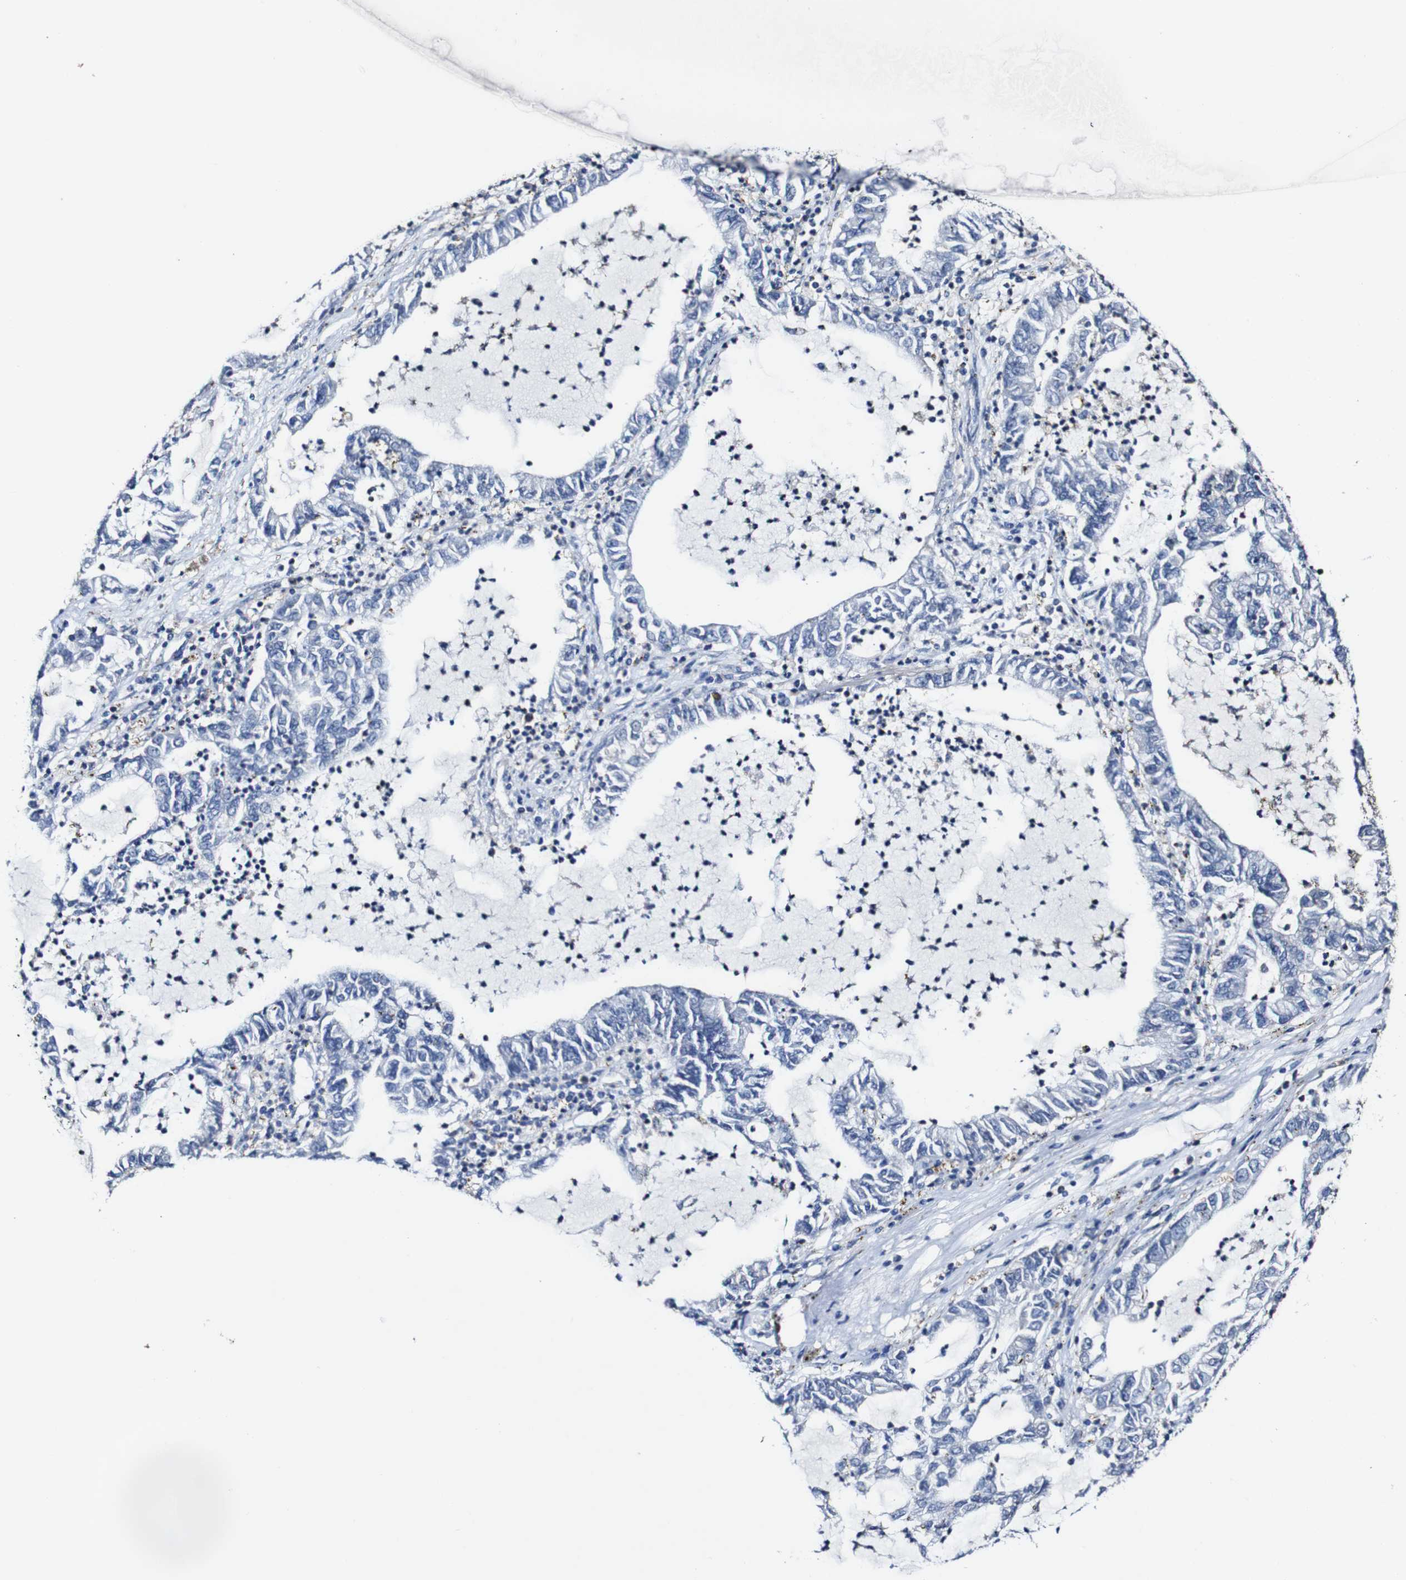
{"staining": {"intensity": "negative", "quantity": "none", "location": "none"}, "tissue": "lung cancer", "cell_type": "Tumor cells", "image_type": "cancer", "snomed": [{"axis": "morphology", "description": "Adenocarcinoma, NOS"}, {"axis": "topography", "description": "Lung"}], "caption": "A photomicrograph of human lung cancer (adenocarcinoma) is negative for staining in tumor cells.", "gene": "CSF1R", "patient": {"sex": "female", "age": 51}}